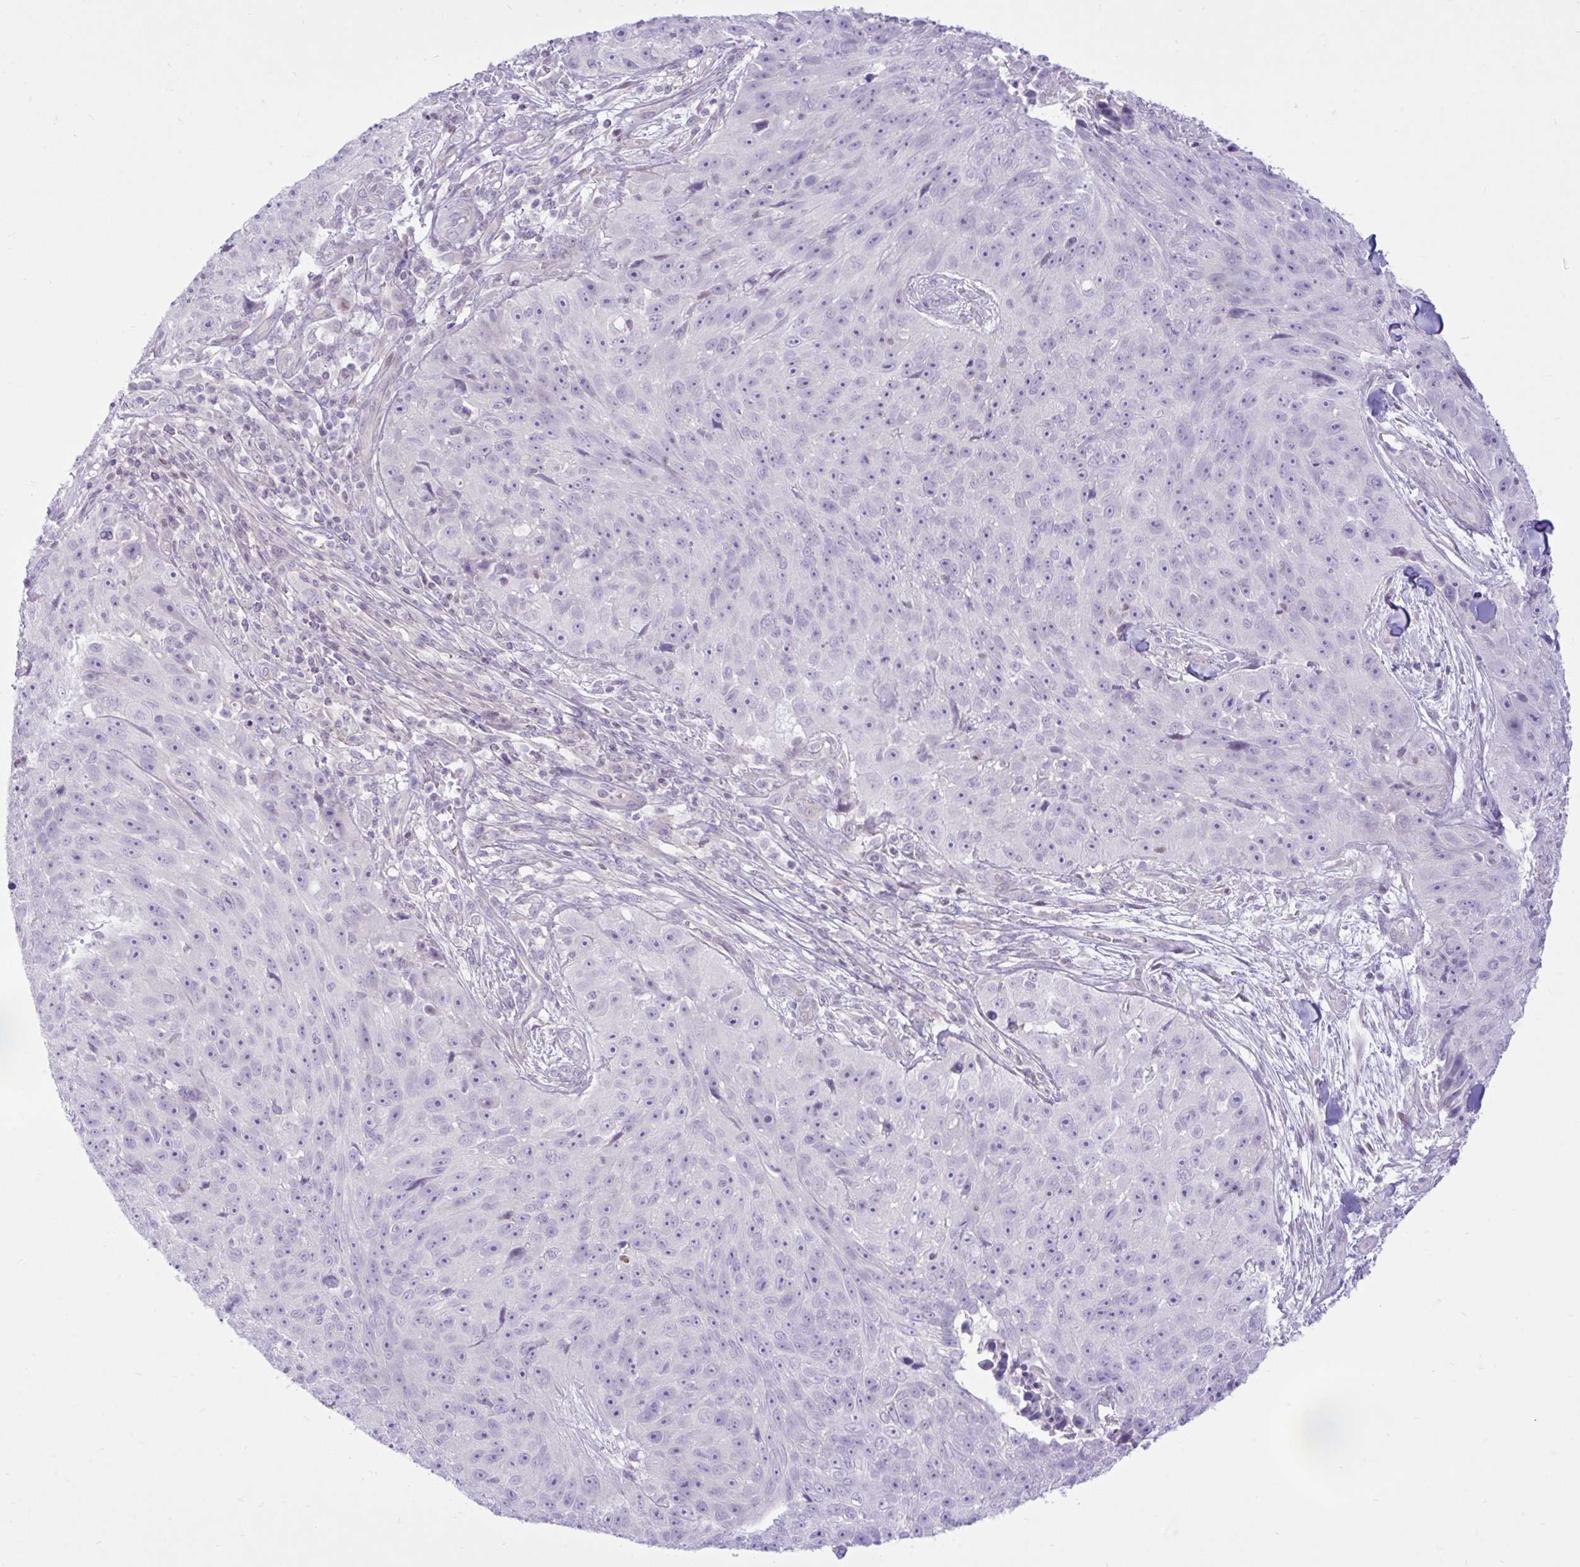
{"staining": {"intensity": "negative", "quantity": "none", "location": "none"}, "tissue": "skin cancer", "cell_type": "Tumor cells", "image_type": "cancer", "snomed": [{"axis": "morphology", "description": "Squamous cell carcinoma, NOS"}, {"axis": "topography", "description": "Skin"}], "caption": "High power microscopy micrograph of an immunohistochemistry histopathology image of skin cancer (squamous cell carcinoma), revealing no significant expression in tumor cells.", "gene": "ZNF101", "patient": {"sex": "female", "age": 87}}